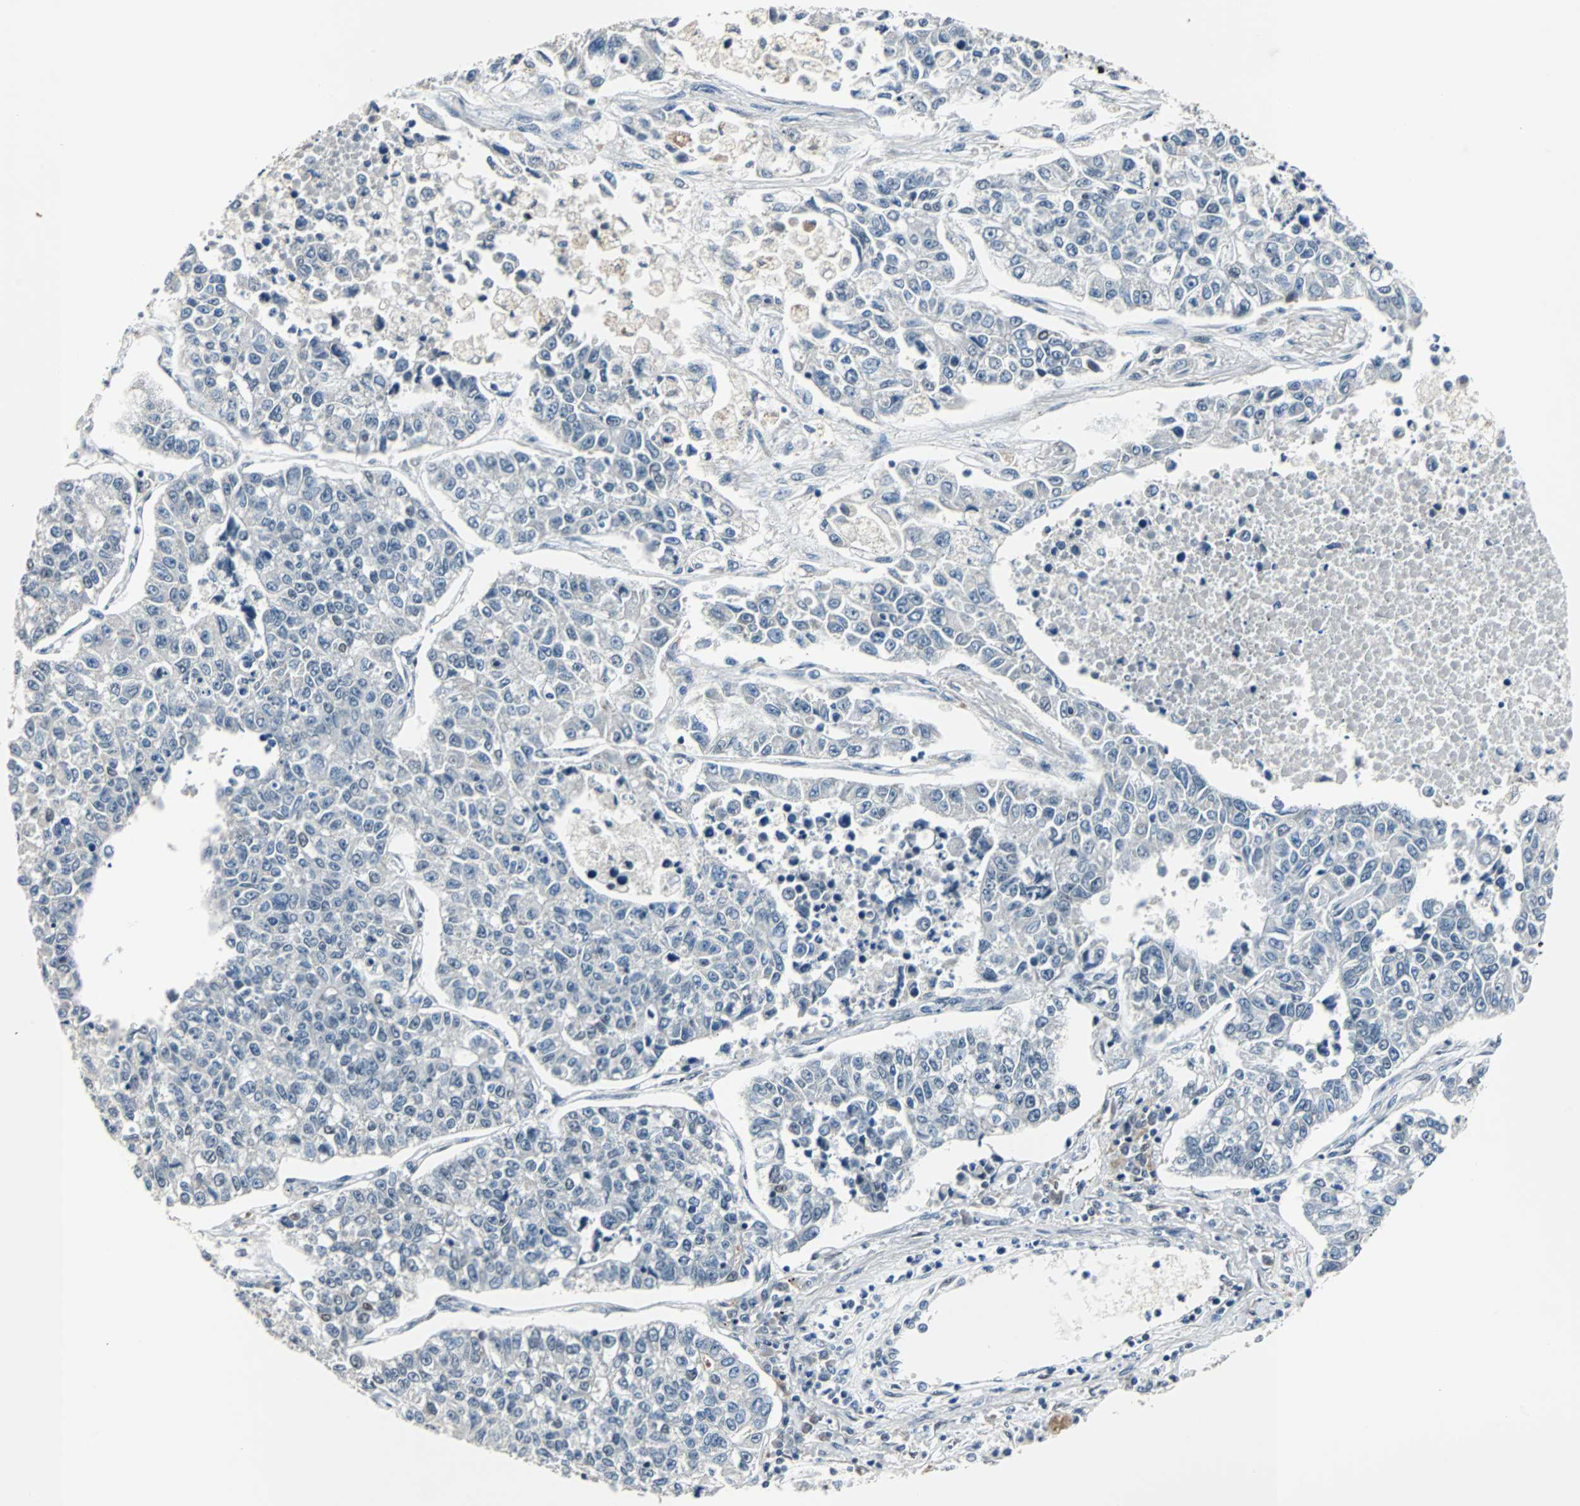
{"staining": {"intensity": "negative", "quantity": "none", "location": "none"}, "tissue": "lung cancer", "cell_type": "Tumor cells", "image_type": "cancer", "snomed": [{"axis": "morphology", "description": "Adenocarcinoma, NOS"}, {"axis": "topography", "description": "Lung"}], "caption": "IHC of human lung cancer displays no expression in tumor cells.", "gene": "ZHX2", "patient": {"sex": "male", "age": 49}}